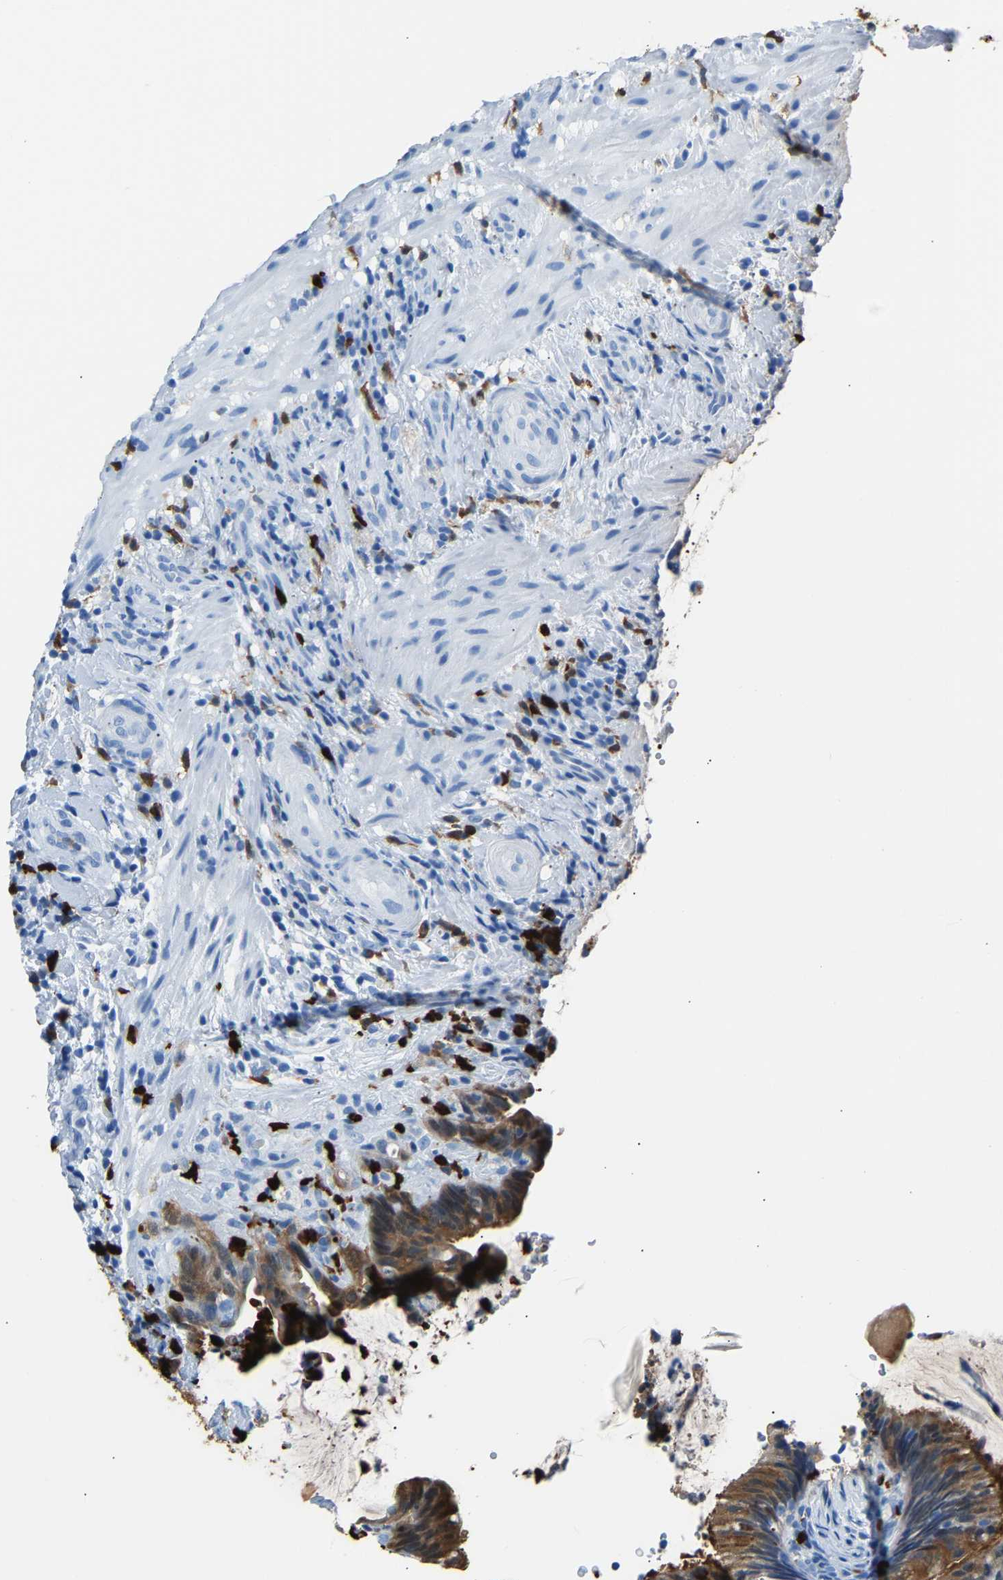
{"staining": {"intensity": "moderate", "quantity": ">75%", "location": "cytoplasmic/membranous"}, "tissue": "colorectal cancer", "cell_type": "Tumor cells", "image_type": "cancer", "snomed": [{"axis": "morphology", "description": "Adenocarcinoma, NOS"}, {"axis": "topography", "description": "Colon"}], "caption": "DAB (3,3'-diaminobenzidine) immunohistochemical staining of human colorectal cancer (adenocarcinoma) displays moderate cytoplasmic/membranous protein staining in about >75% of tumor cells.", "gene": "S100P", "patient": {"sex": "female", "age": 66}}